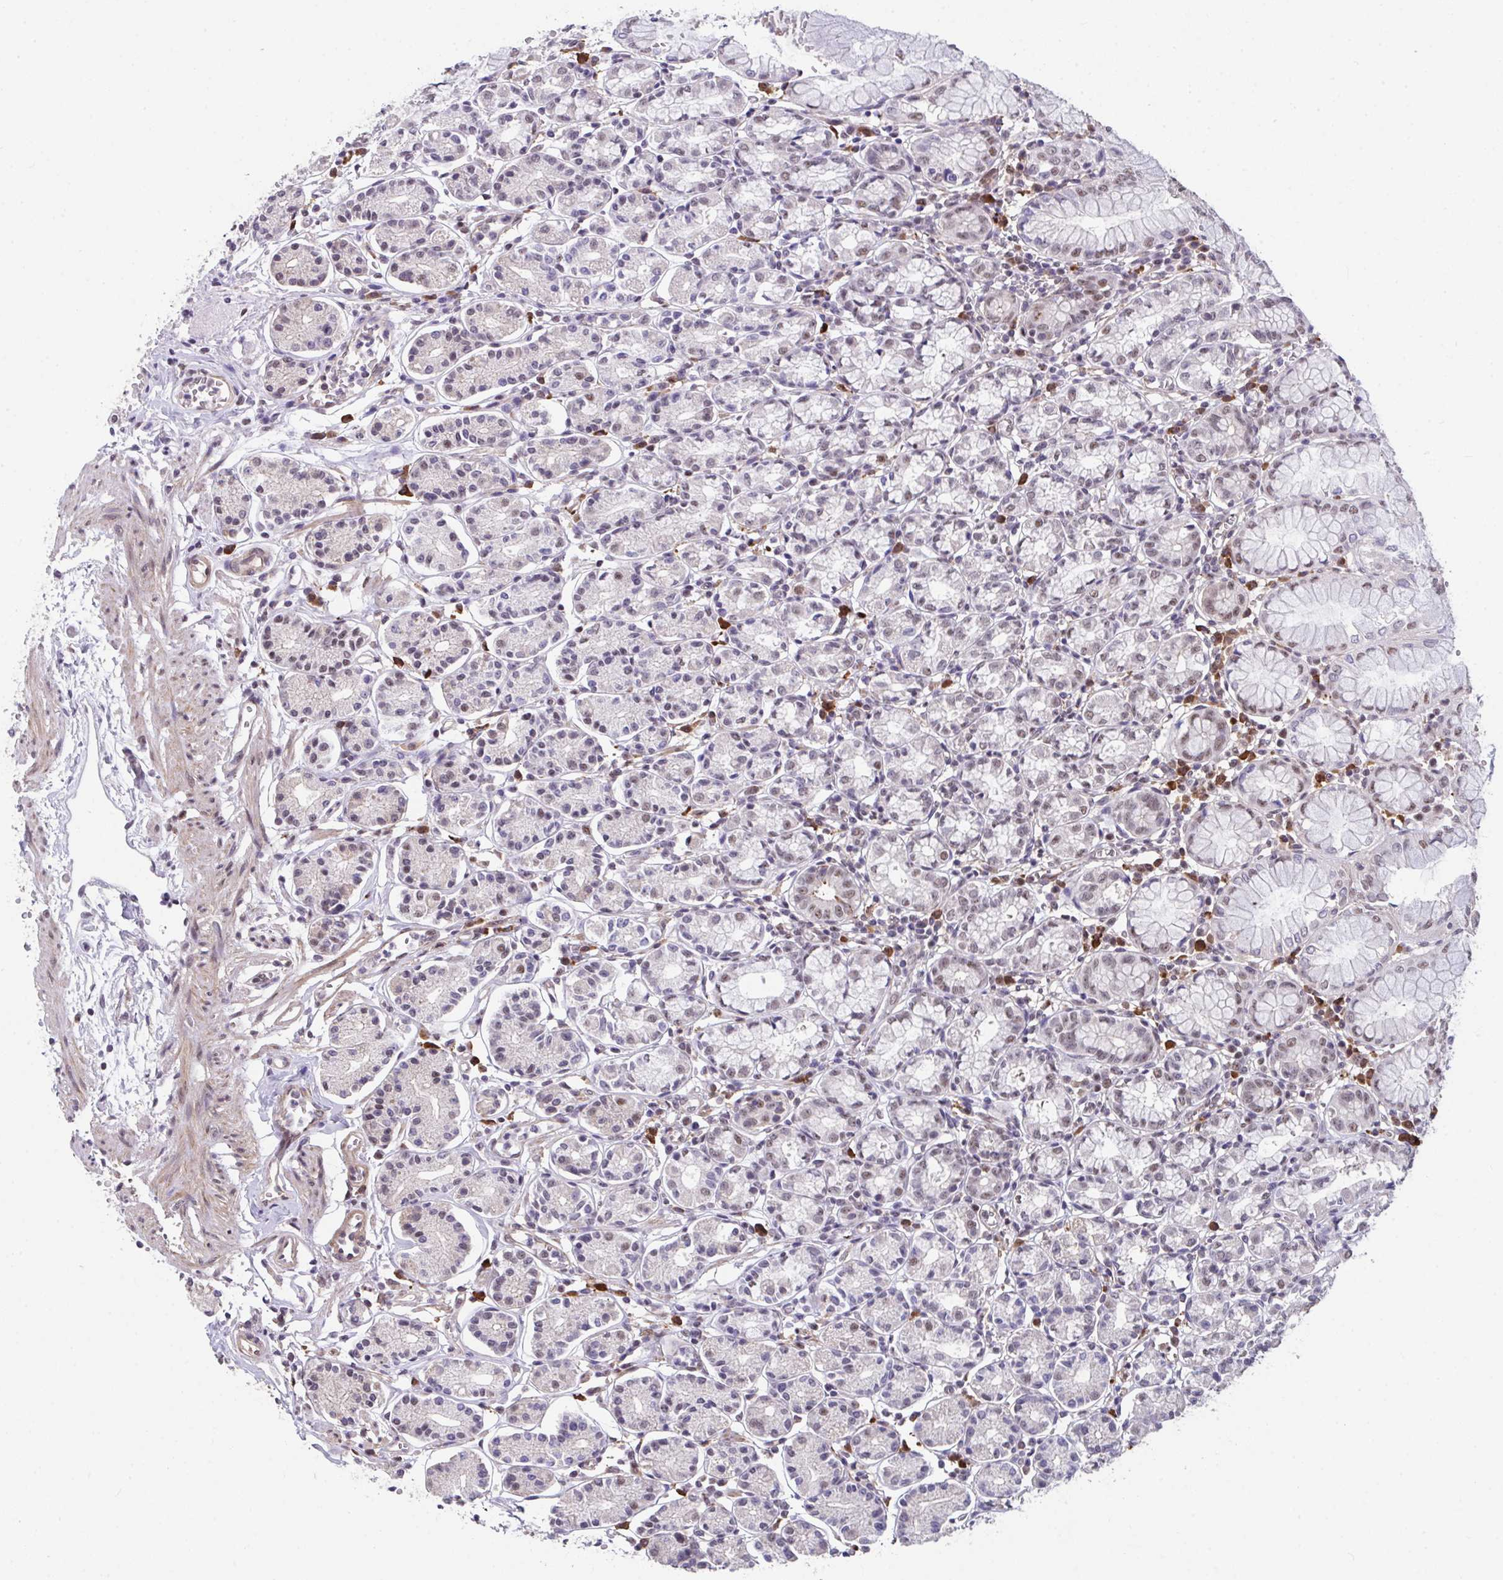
{"staining": {"intensity": "weak", "quantity": "25%-75%", "location": "nuclear"}, "tissue": "stomach", "cell_type": "Glandular cells", "image_type": "normal", "snomed": [{"axis": "morphology", "description": "Normal tissue, NOS"}, {"axis": "topography", "description": "Stomach"}], "caption": "Glandular cells exhibit low levels of weak nuclear staining in approximately 25%-75% of cells in benign human stomach.", "gene": "RBBP6", "patient": {"sex": "female", "age": 62}}